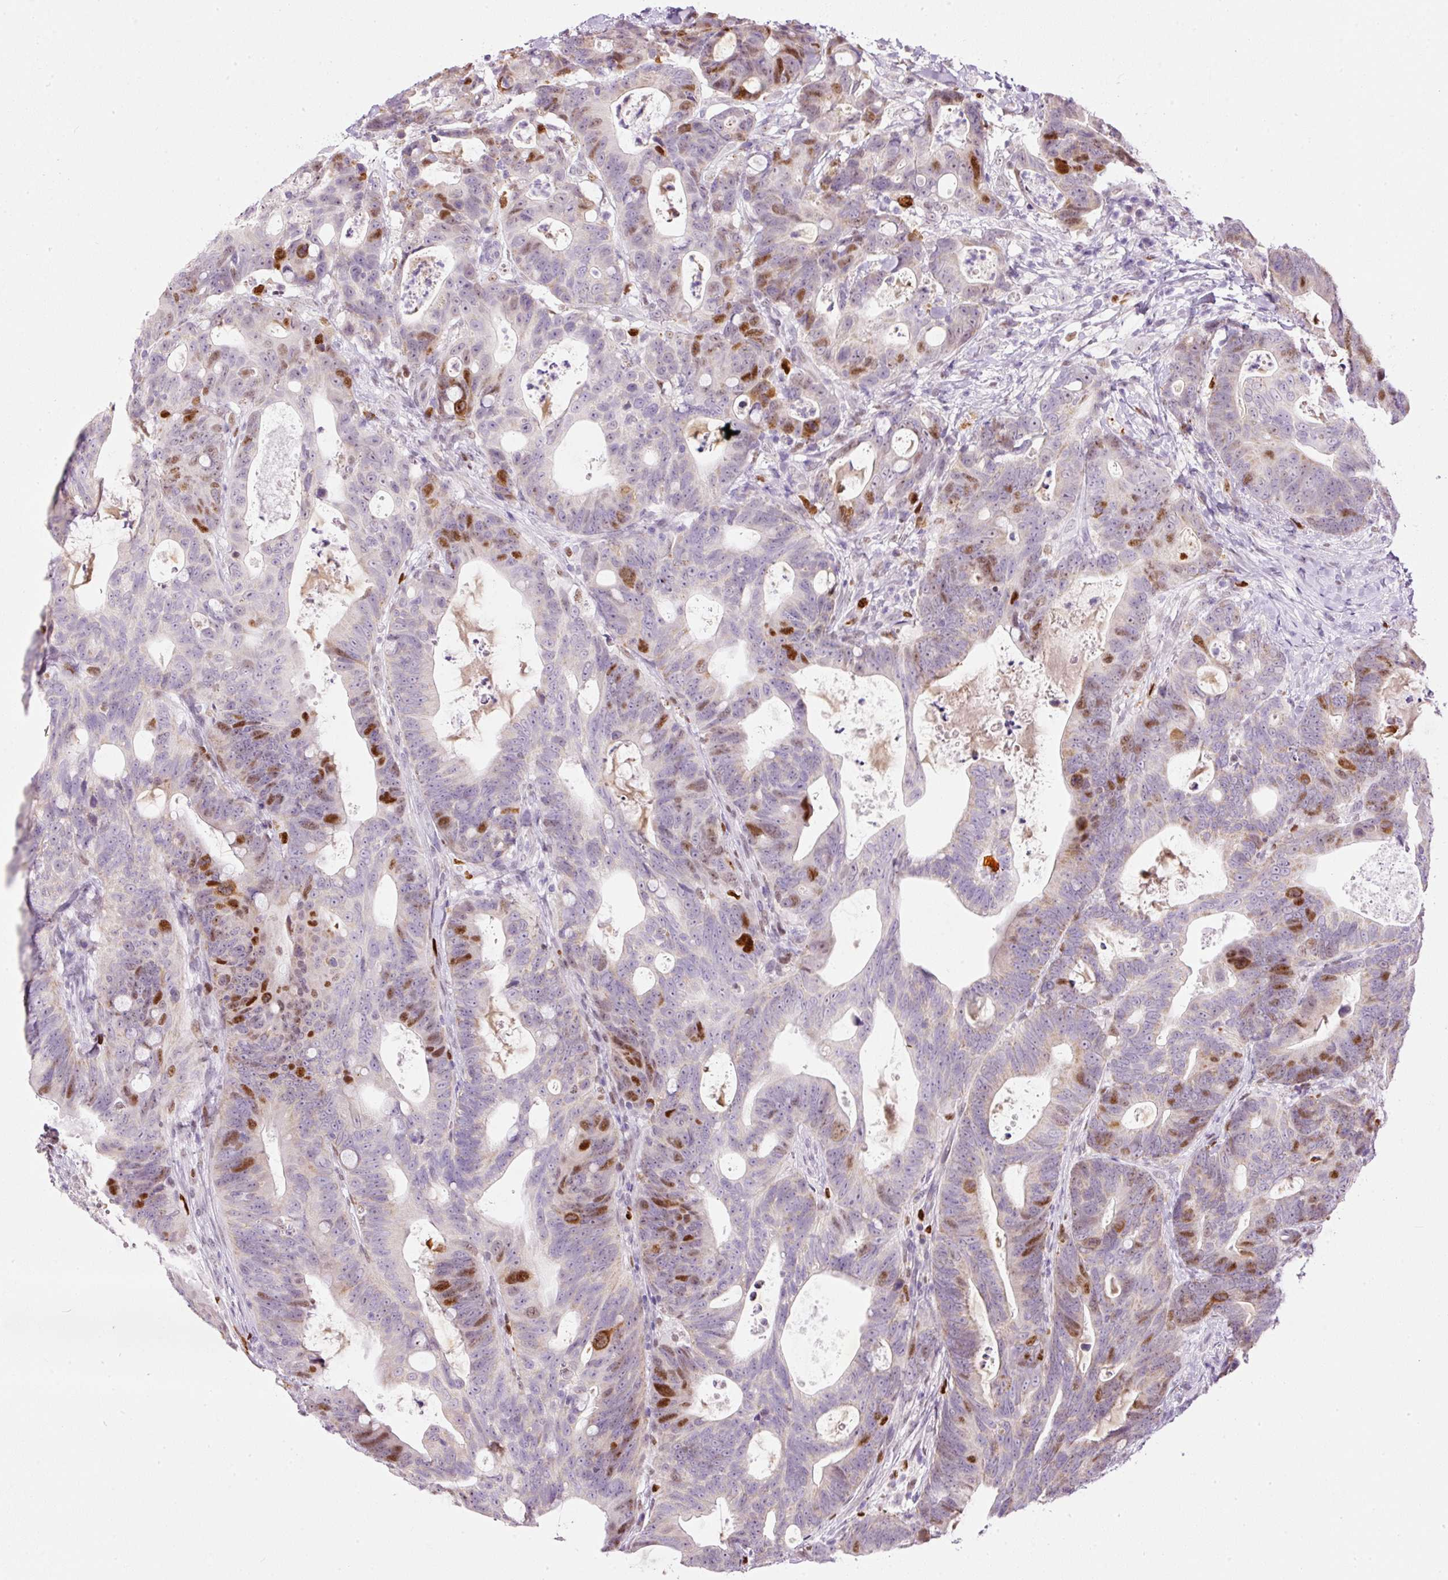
{"staining": {"intensity": "moderate", "quantity": "25%-75%", "location": "cytoplasmic/membranous,nuclear"}, "tissue": "colorectal cancer", "cell_type": "Tumor cells", "image_type": "cancer", "snomed": [{"axis": "morphology", "description": "Adenocarcinoma, NOS"}, {"axis": "topography", "description": "Colon"}], "caption": "A micrograph showing moderate cytoplasmic/membranous and nuclear staining in approximately 25%-75% of tumor cells in colorectal adenocarcinoma, as visualized by brown immunohistochemical staining.", "gene": "KPNA2", "patient": {"sex": "female", "age": 82}}